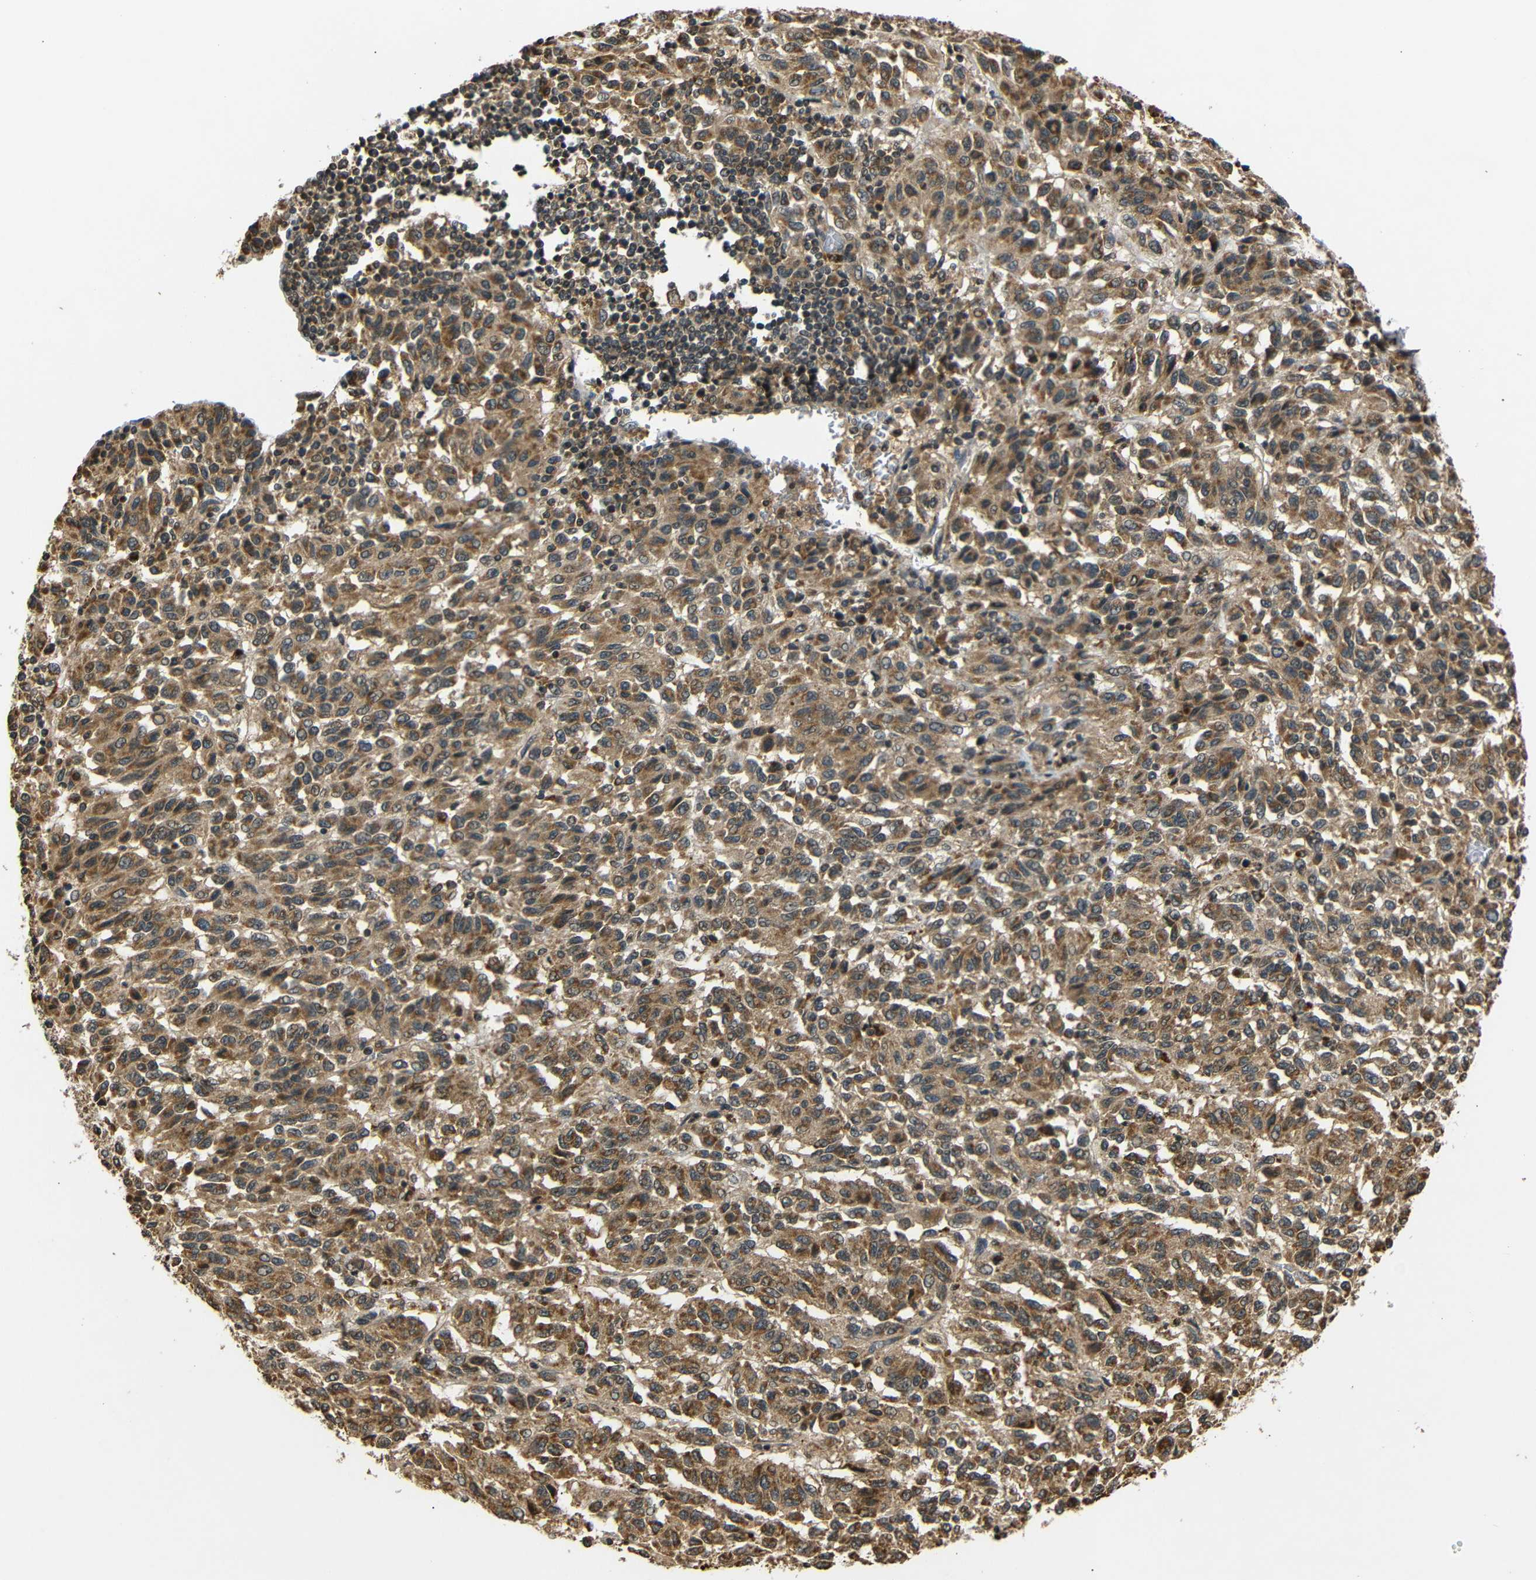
{"staining": {"intensity": "moderate", "quantity": ">75%", "location": "cytoplasmic/membranous"}, "tissue": "melanoma", "cell_type": "Tumor cells", "image_type": "cancer", "snomed": [{"axis": "morphology", "description": "Malignant melanoma, Metastatic site"}, {"axis": "topography", "description": "Lung"}], "caption": "This image reveals immunohistochemistry staining of melanoma, with medium moderate cytoplasmic/membranous expression in about >75% of tumor cells.", "gene": "TANK", "patient": {"sex": "male", "age": 64}}